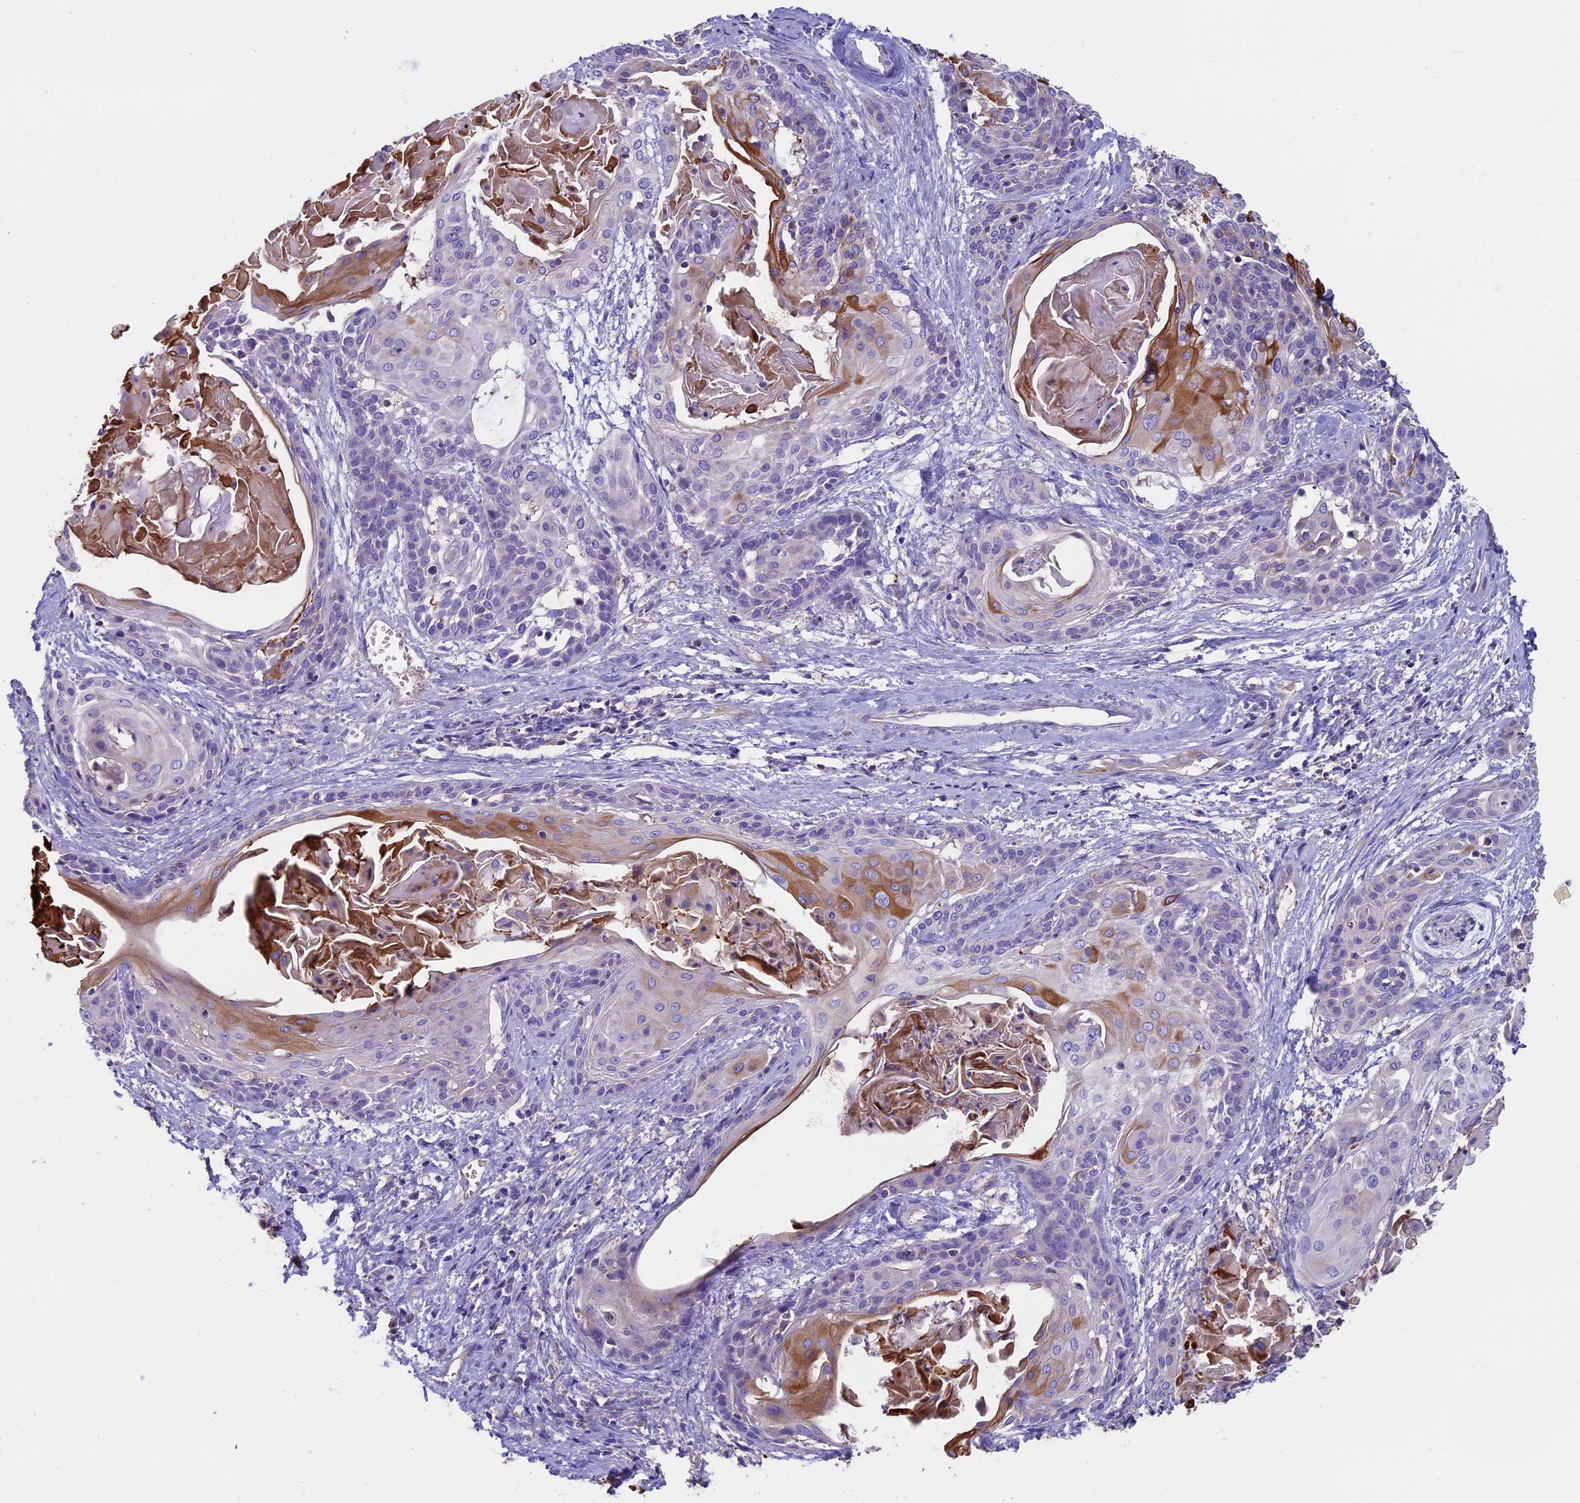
{"staining": {"intensity": "moderate", "quantity": "25%-75%", "location": "cytoplasmic/membranous"}, "tissue": "cervical cancer", "cell_type": "Tumor cells", "image_type": "cancer", "snomed": [{"axis": "morphology", "description": "Squamous cell carcinoma, NOS"}, {"axis": "topography", "description": "Cervix"}], "caption": "This photomicrograph exhibits cervical squamous cell carcinoma stained with immunohistochemistry (IHC) to label a protein in brown. The cytoplasmic/membranous of tumor cells show moderate positivity for the protein. Nuclei are counter-stained blue.", "gene": "CDAN1", "patient": {"sex": "female", "age": 57}}